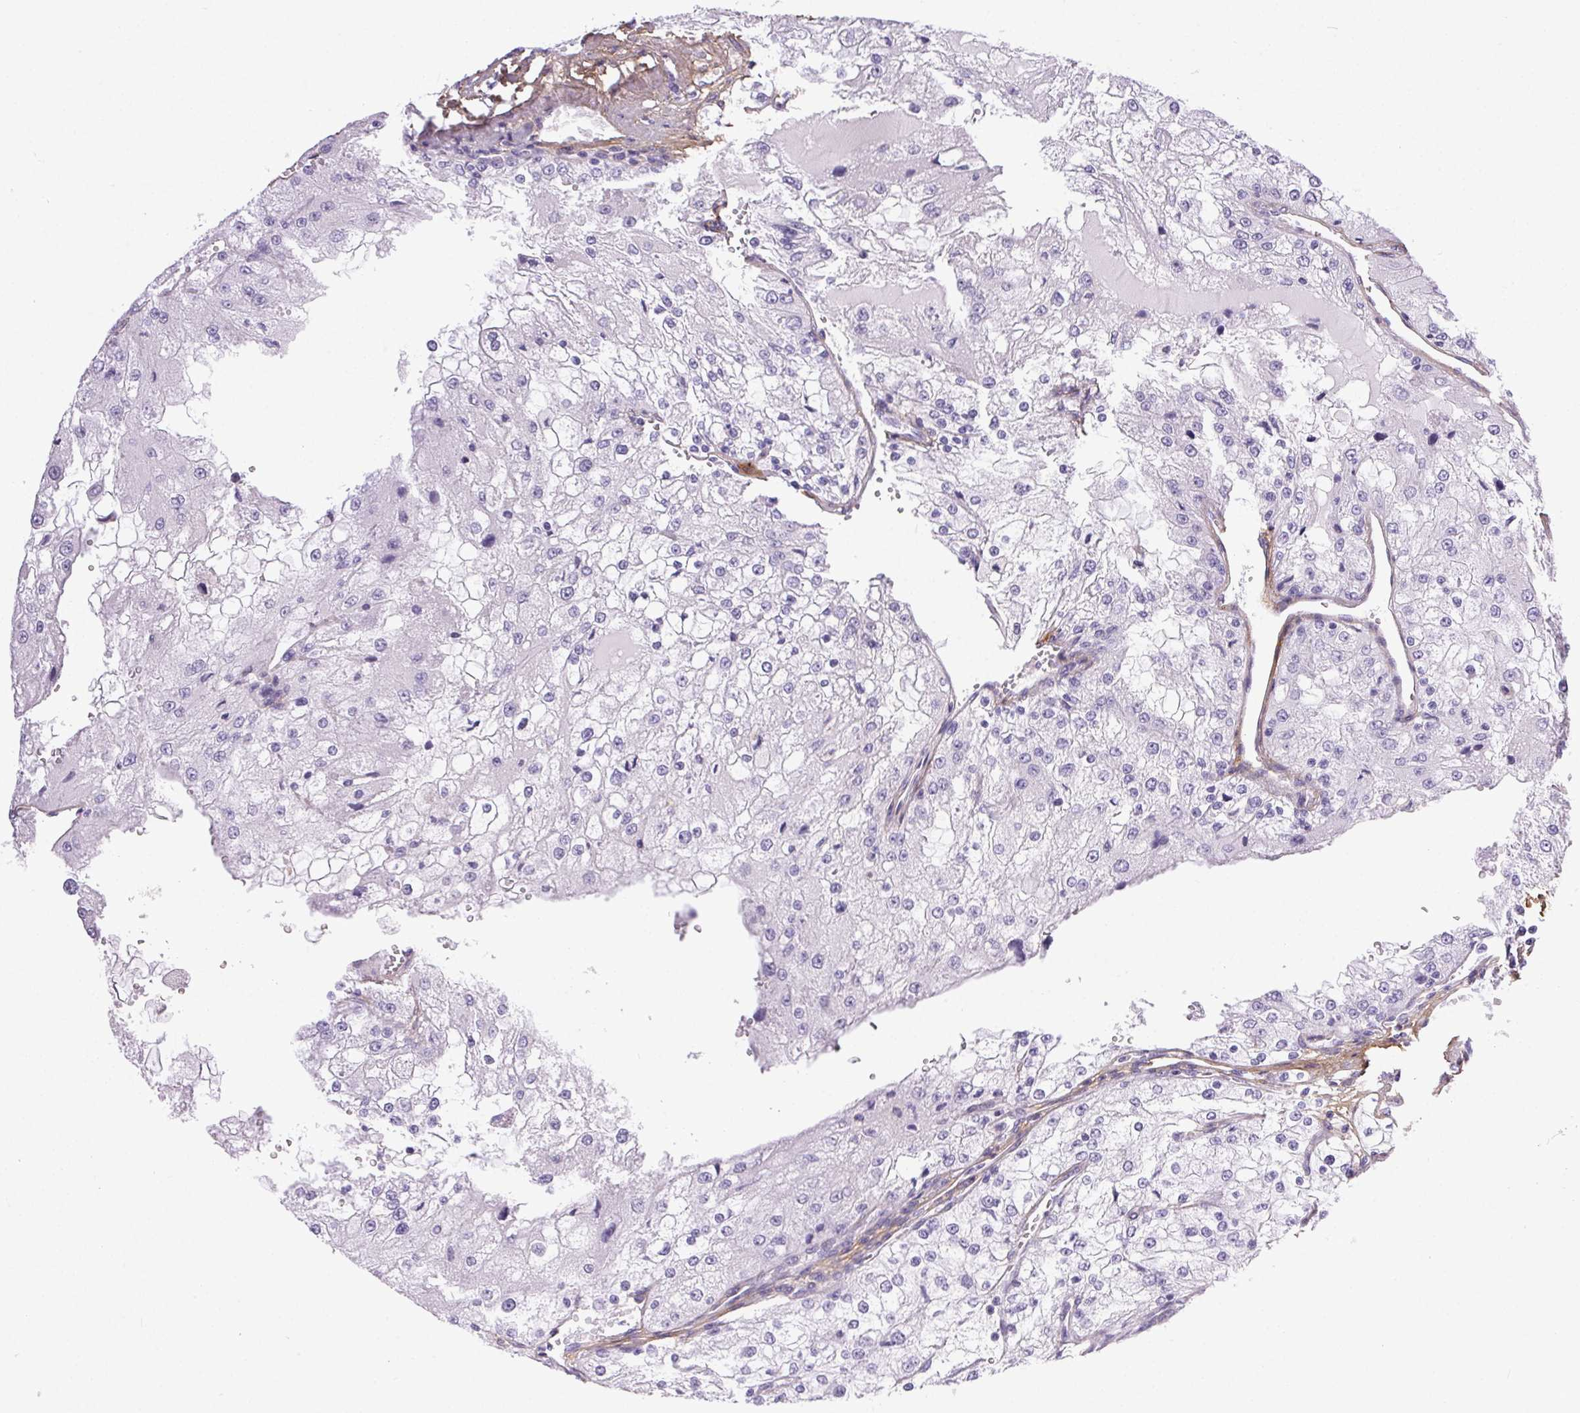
{"staining": {"intensity": "negative", "quantity": "none", "location": "none"}, "tissue": "renal cancer", "cell_type": "Tumor cells", "image_type": "cancer", "snomed": [{"axis": "morphology", "description": "Adenocarcinoma, NOS"}, {"axis": "topography", "description": "Kidney"}], "caption": "Tumor cells show no significant protein positivity in renal adenocarcinoma.", "gene": "PDZD2", "patient": {"sex": "female", "age": 74}}